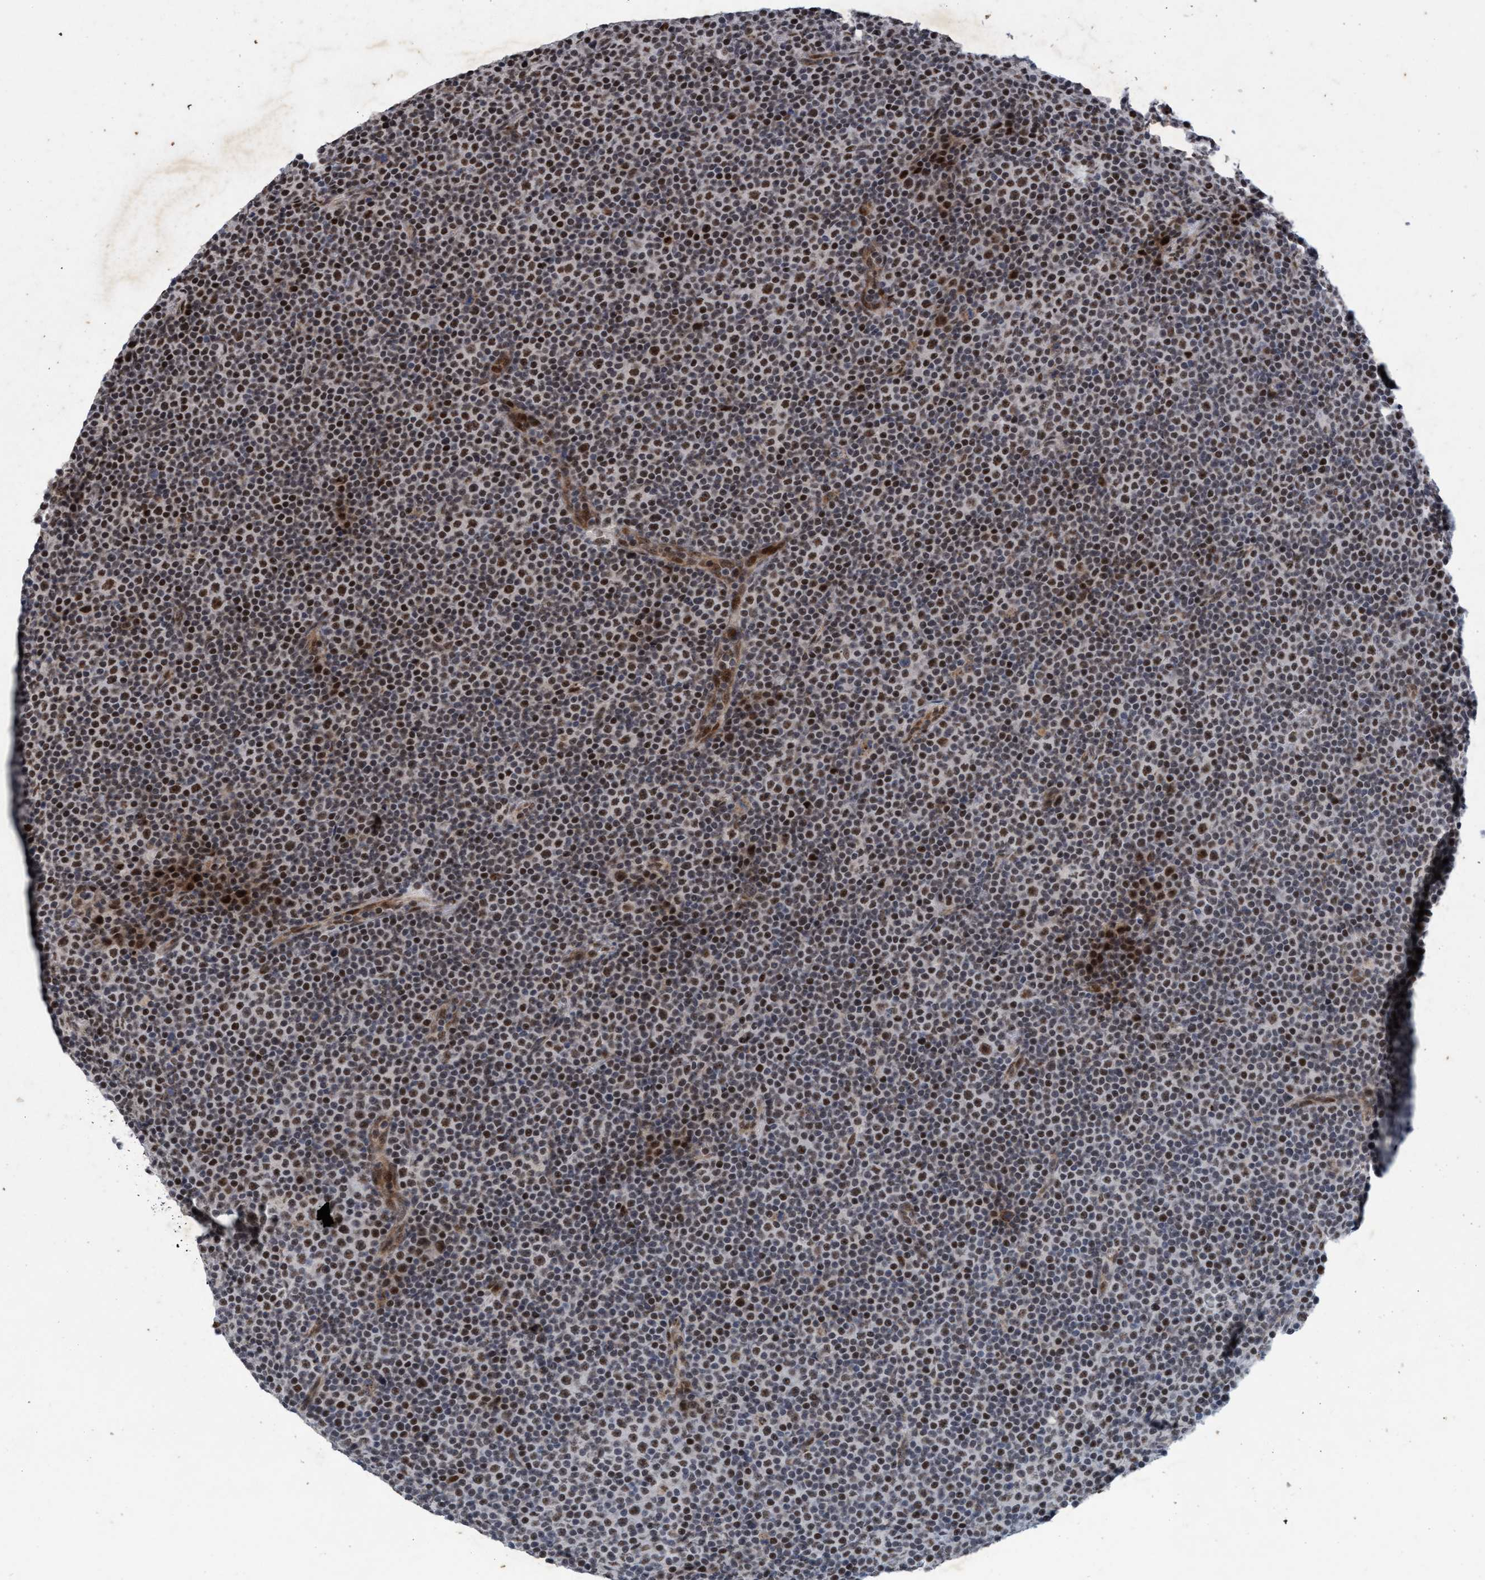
{"staining": {"intensity": "moderate", "quantity": ">75%", "location": "nuclear"}, "tissue": "lymphoma", "cell_type": "Tumor cells", "image_type": "cancer", "snomed": [{"axis": "morphology", "description": "Malignant lymphoma, non-Hodgkin's type, Low grade"}, {"axis": "topography", "description": "Lymph node"}], "caption": "Protein staining of lymphoma tissue demonstrates moderate nuclear positivity in about >75% of tumor cells. (DAB = brown stain, brightfield microscopy at high magnification).", "gene": "GLT6D1", "patient": {"sex": "female", "age": 67}}